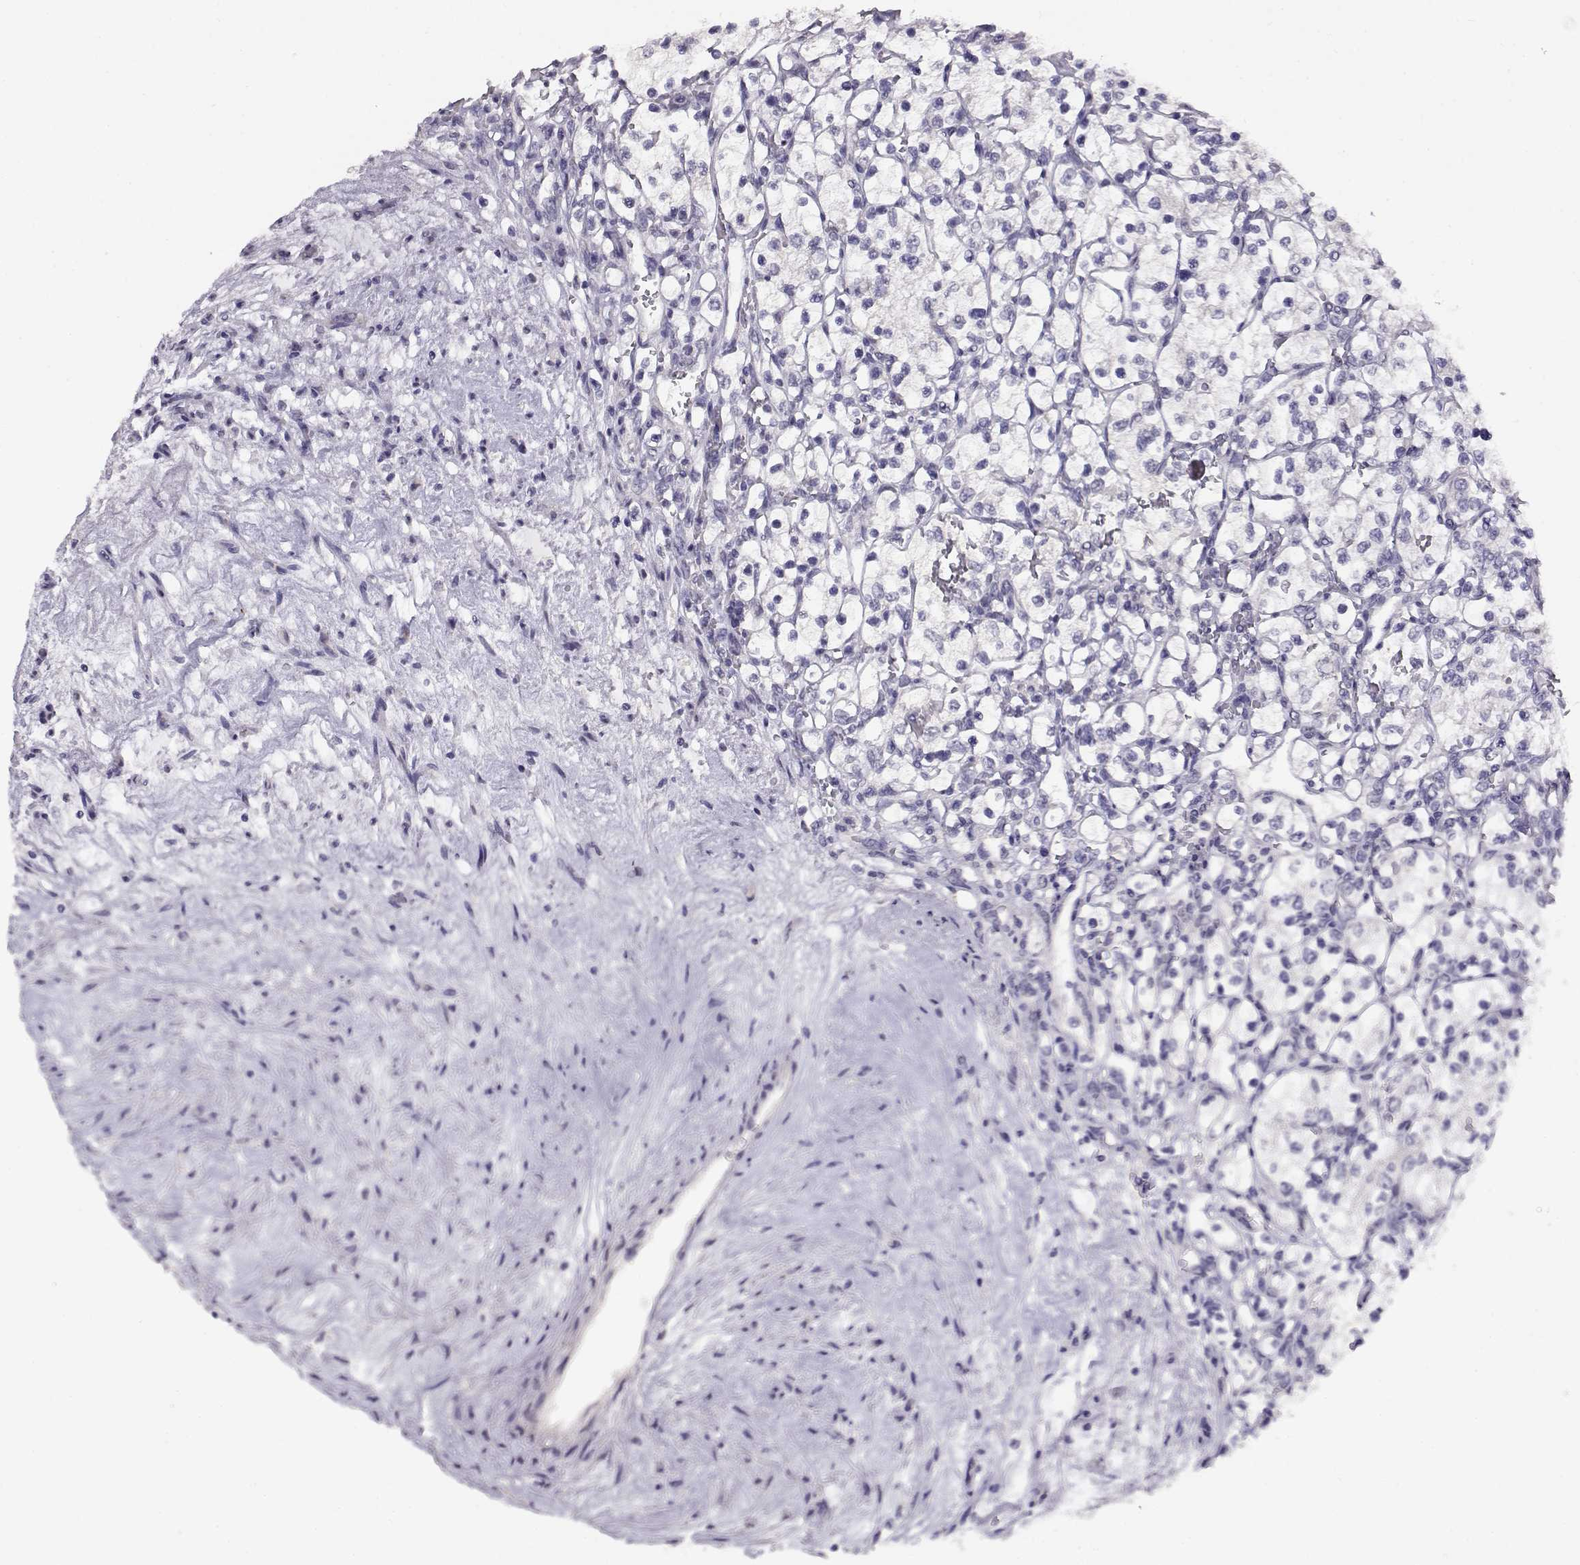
{"staining": {"intensity": "negative", "quantity": "none", "location": "none"}, "tissue": "renal cancer", "cell_type": "Tumor cells", "image_type": "cancer", "snomed": [{"axis": "morphology", "description": "Adenocarcinoma, NOS"}, {"axis": "topography", "description": "Kidney"}], "caption": "Immunohistochemistry (IHC) photomicrograph of neoplastic tissue: human renal cancer stained with DAB (3,3'-diaminobenzidine) displays no significant protein expression in tumor cells.", "gene": "RHOXF2", "patient": {"sex": "female", "age": 69}}